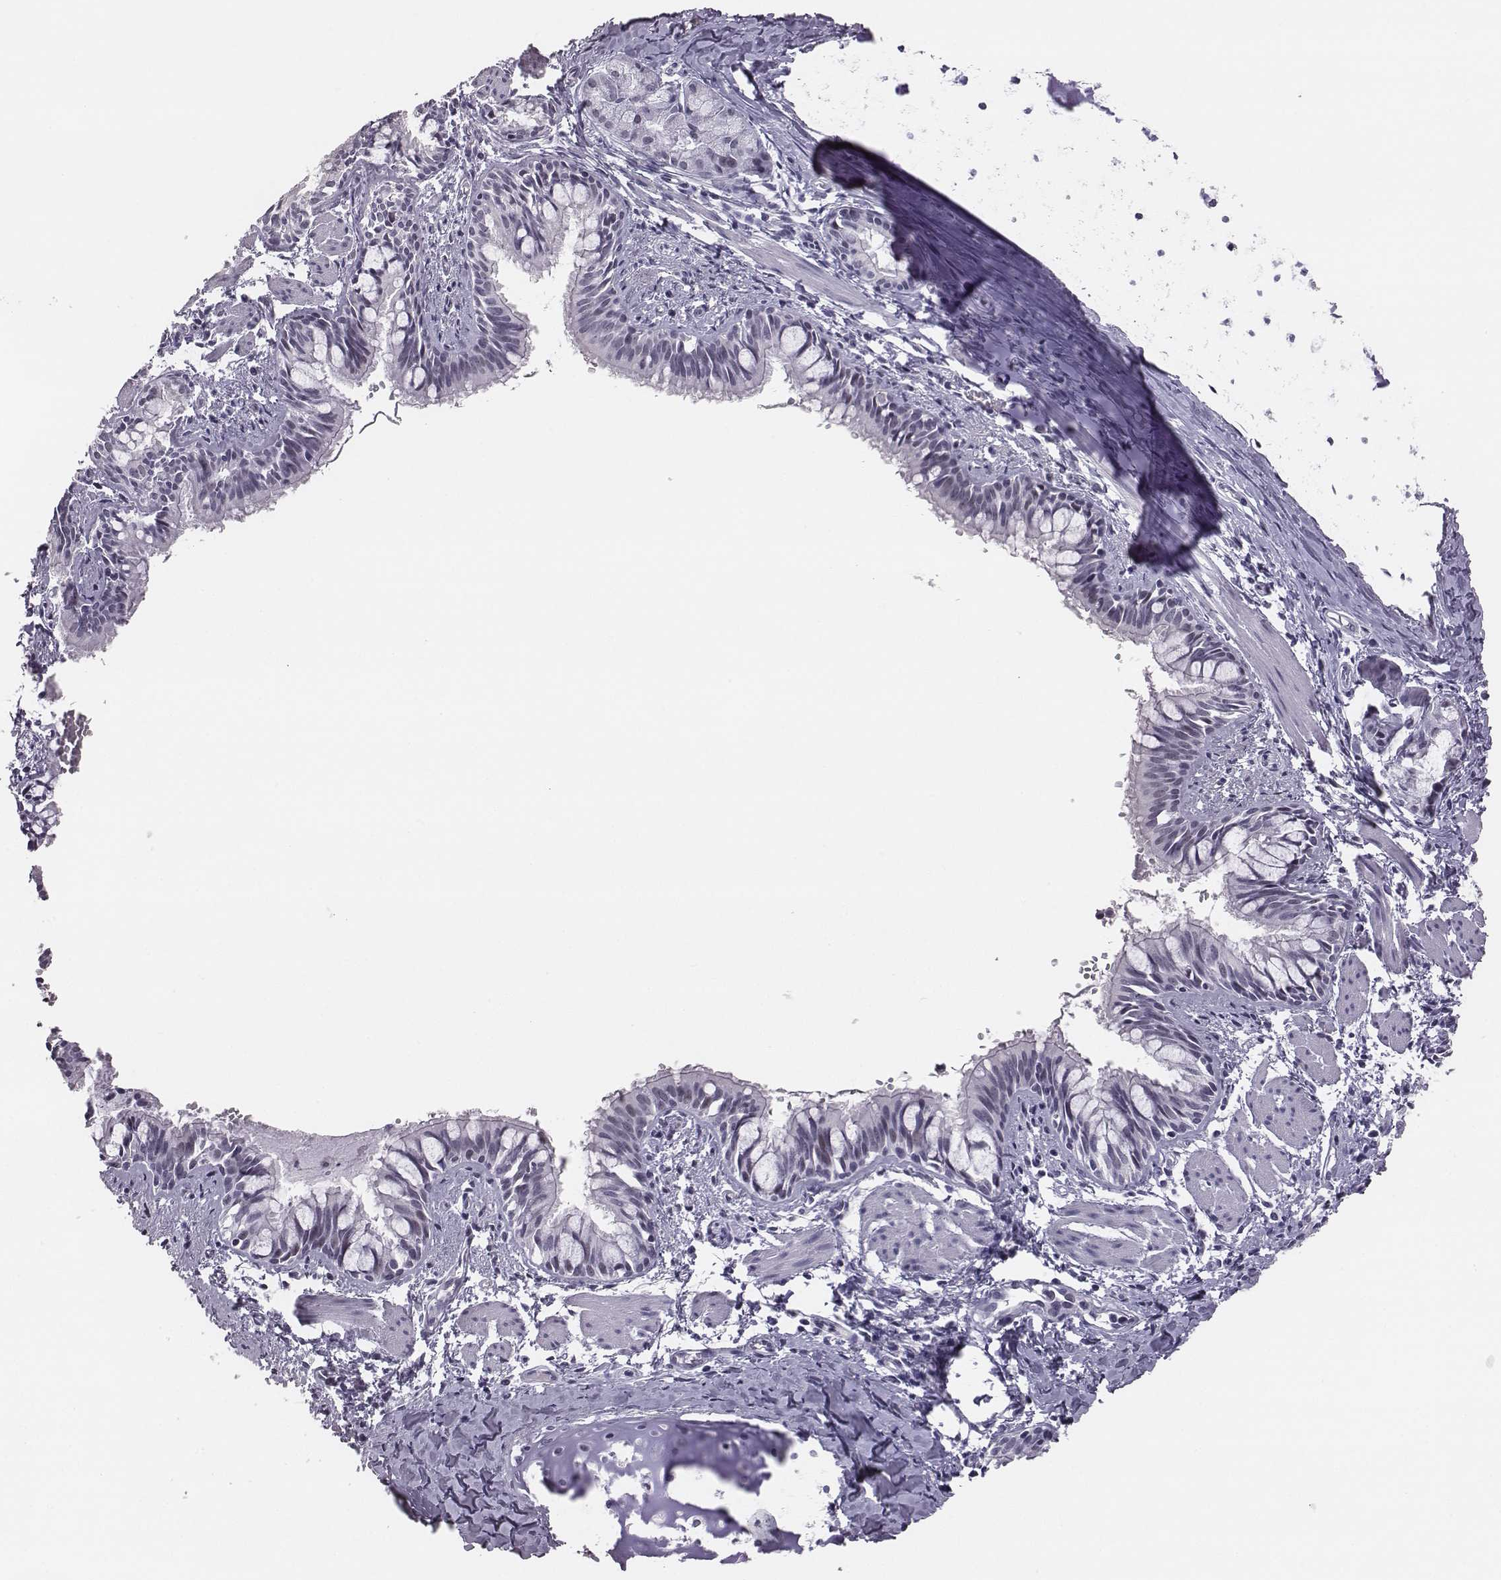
{"staining": {"intensity": "weak", "quantity": "<25%", "location": "nuclear"}, "tissue": "bronchus", "cell_type": "Respiratory epithelial cells", "image_type": "normal", "snomed": [{"axis": "morphology", "description": "Normal tissue, NOS"}, {"axis": "topography", "description": "Bronchus"}], "caption": "This is an IHC micrograph of benign bronchus. There is no expression in respiratory epithelial cells.", "gene": "ACOD1", "patient": {"sex": "male", "age": 1}}